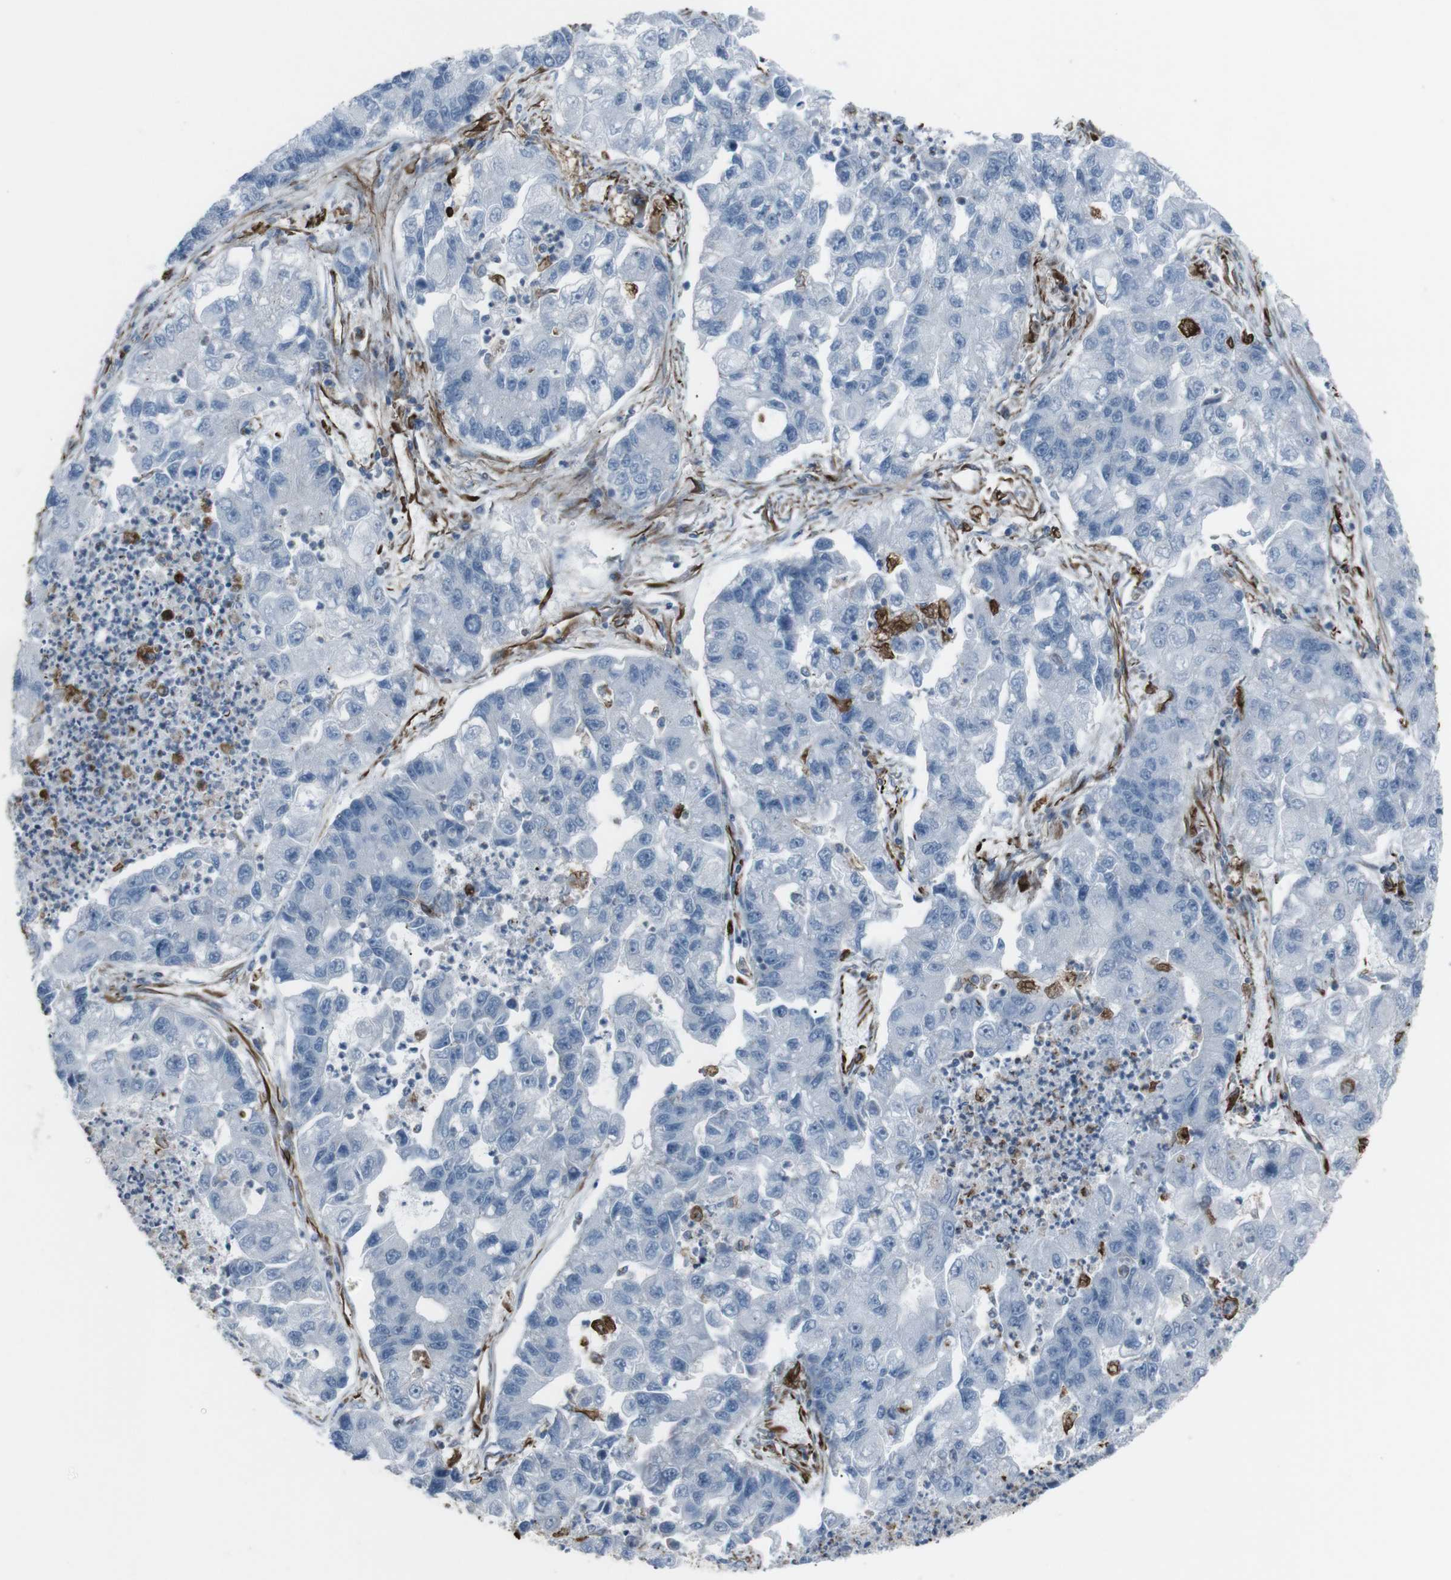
{"staining": {"intensity": "negative", "quantity": "none", "location": "none"}, "tissue": "lung cancer", "cell_type": "Tumor cells", "image_type": "cancer", "snomed": [{"axis": "morphology", "description": "Adenocarcinoma, NOS"}, {"axis": "topography", "description": "Lung"}], "caption": "Tumor cells show no significant protein staining in adenocarcinoma (lung).", "gene": "ZDHHC6", "patient": {"sex": "female", "age": 51}}